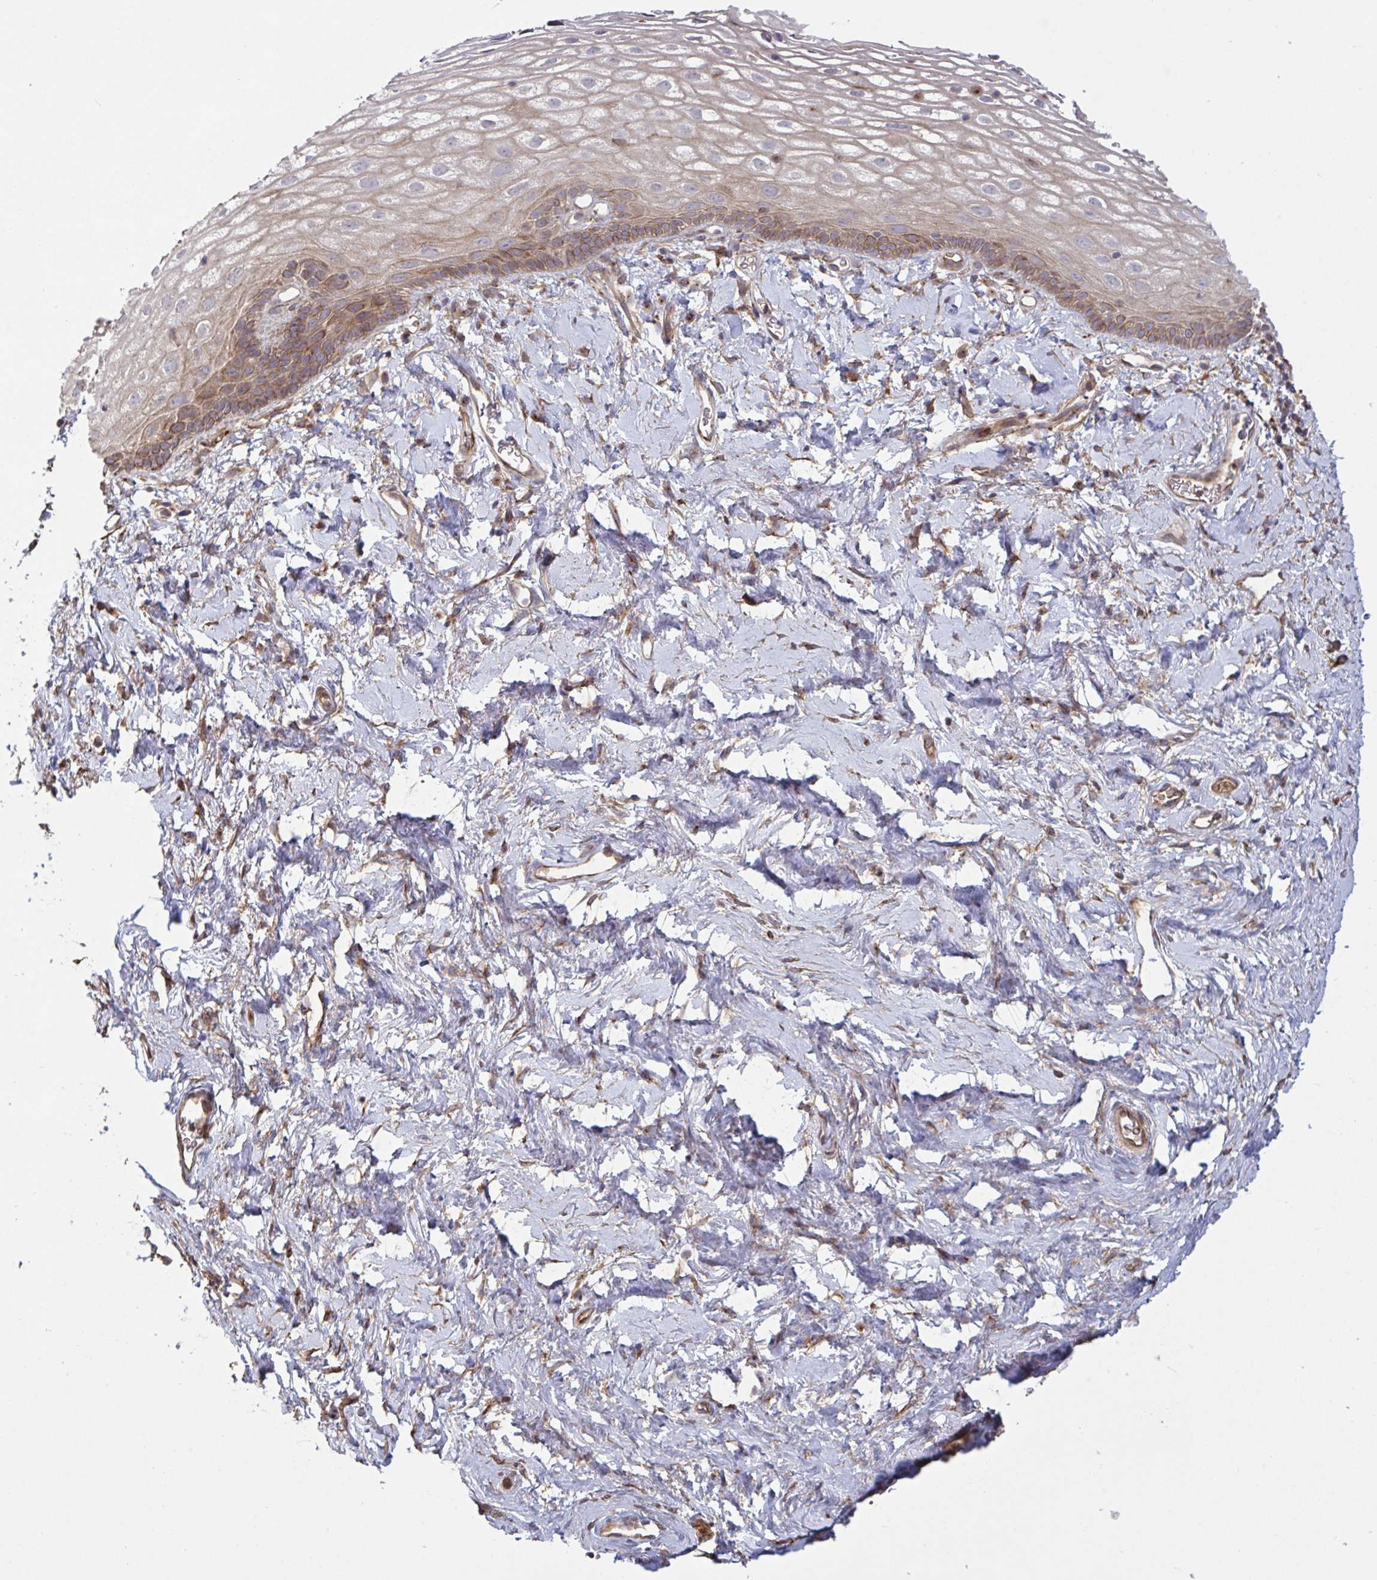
{"staining": {"intensity": "moderate", "quantity": "<25%", "location": "cytoplasmic/membranous"}, "tissue": "vagina", "cell_type": "Squamous epithelial cells", "image_type": "normal", "snomed": [{"axis": "morphology", "description": "Normal tissue, NOS"}, {"axis": "morphology", "description": "Adenocarcinoma, NOS"}, {"axis": "topography", "description": "Rectum"}, {"axis": "topography", "description": "Vagina"}, {"axis": "topography", "description": "Peripheral nerve tissue"}], "caption": "High-magnification brightfield microscopy of normal vagina stained with DAB (3,3'-diaminobenzidine) (brown) and counterstained with hematoxylin (blue). squamous epithelial cells exhibit moderate cytoplasmic/membranous positivity is identified in about<25% of cells. The staining is performed using DAB brown chromogen to label protein expression. The nuclei are counter-stained blue using hematoxylin.", "gene": "IL1R1", "patient": {"sex": "female", "age": 71}}